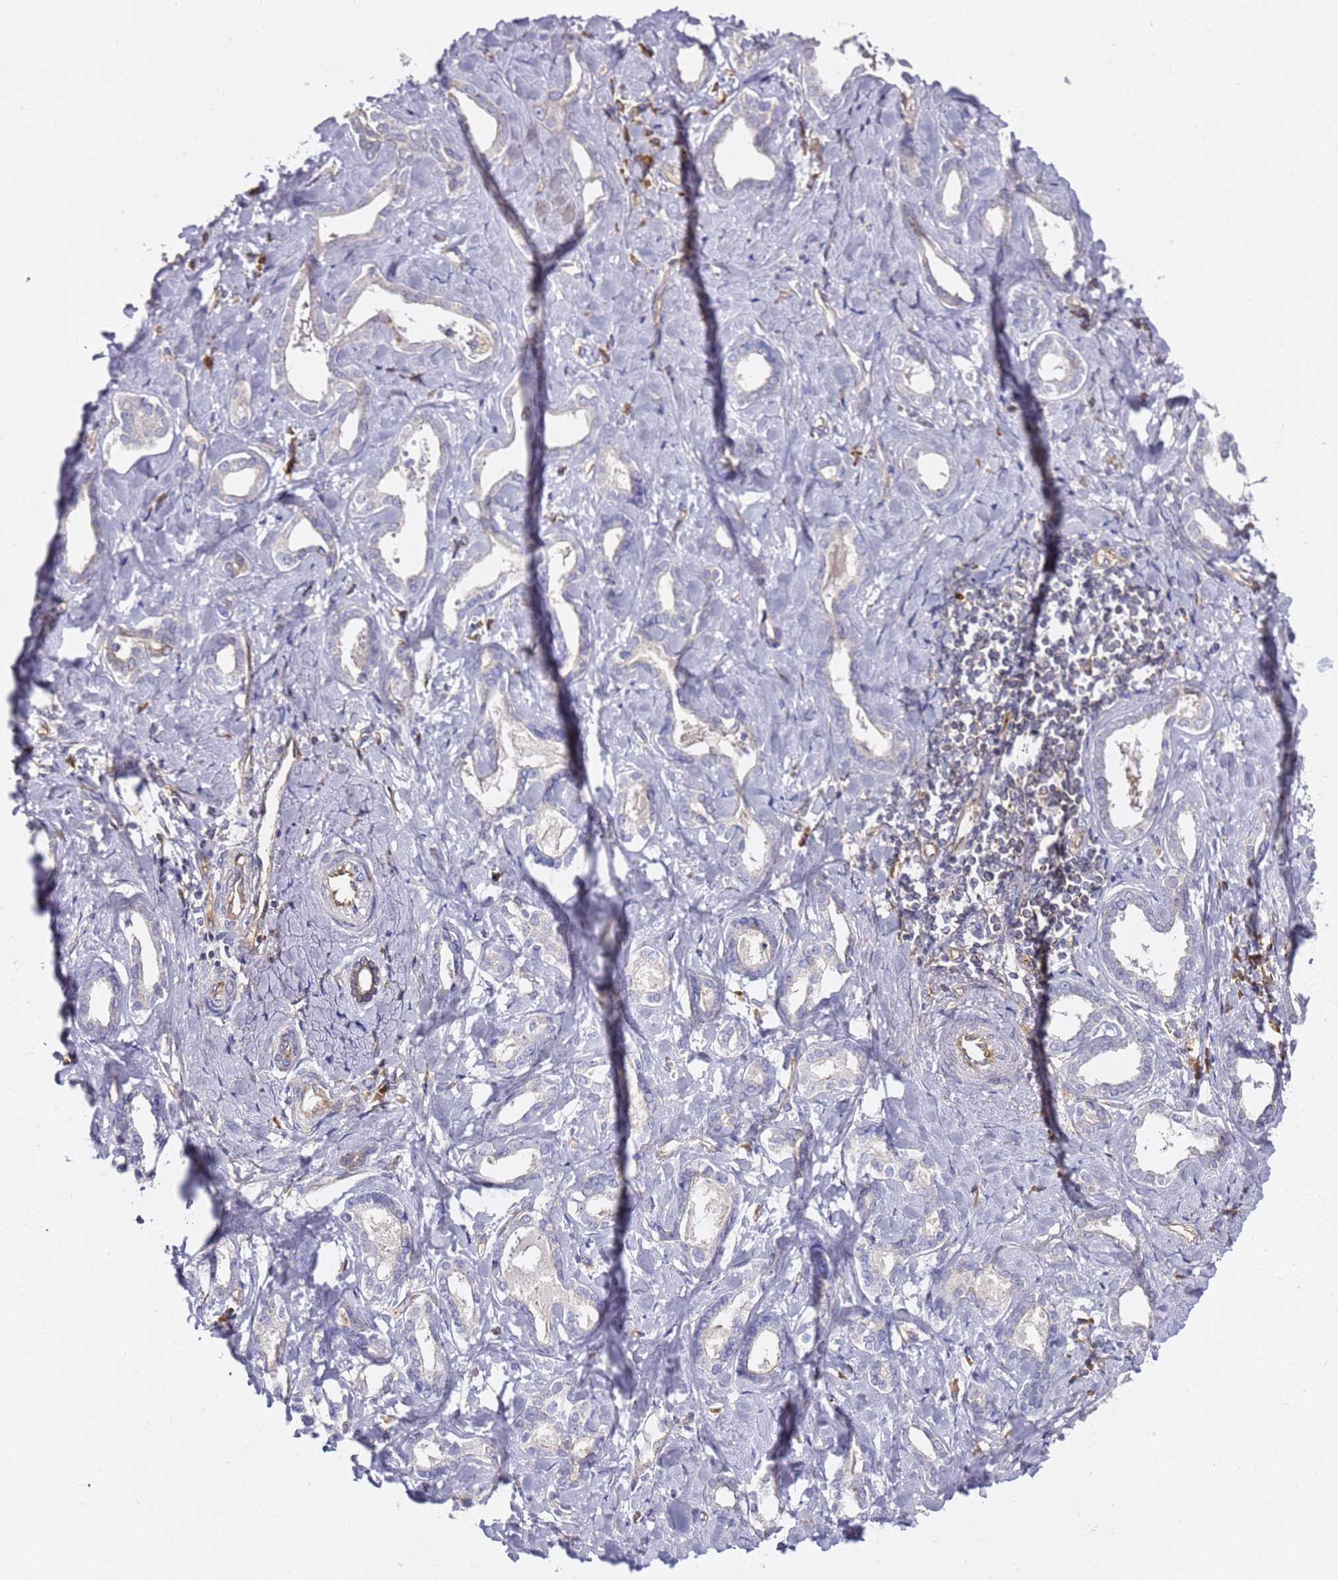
{"staining": {"intensity": "negative", "quantity": "none", "location": "none"}, "tissue": "liver cancer", "cell_type": "Tumor cells", "image_type": "cancer", "snomed": [{"axis": "morphology", "description": "Cholangiocarcinoma"}, {"axis": "topography", "description": "Liver"}], "caption": "Immunohistochemistry histopathology image of human liver cholangiocarcinoma stained for a protein (brown), which demonstrates no staining in tumor cells.", "gene": "KIF7", "patient": {"sex": "female", "age": 77}}